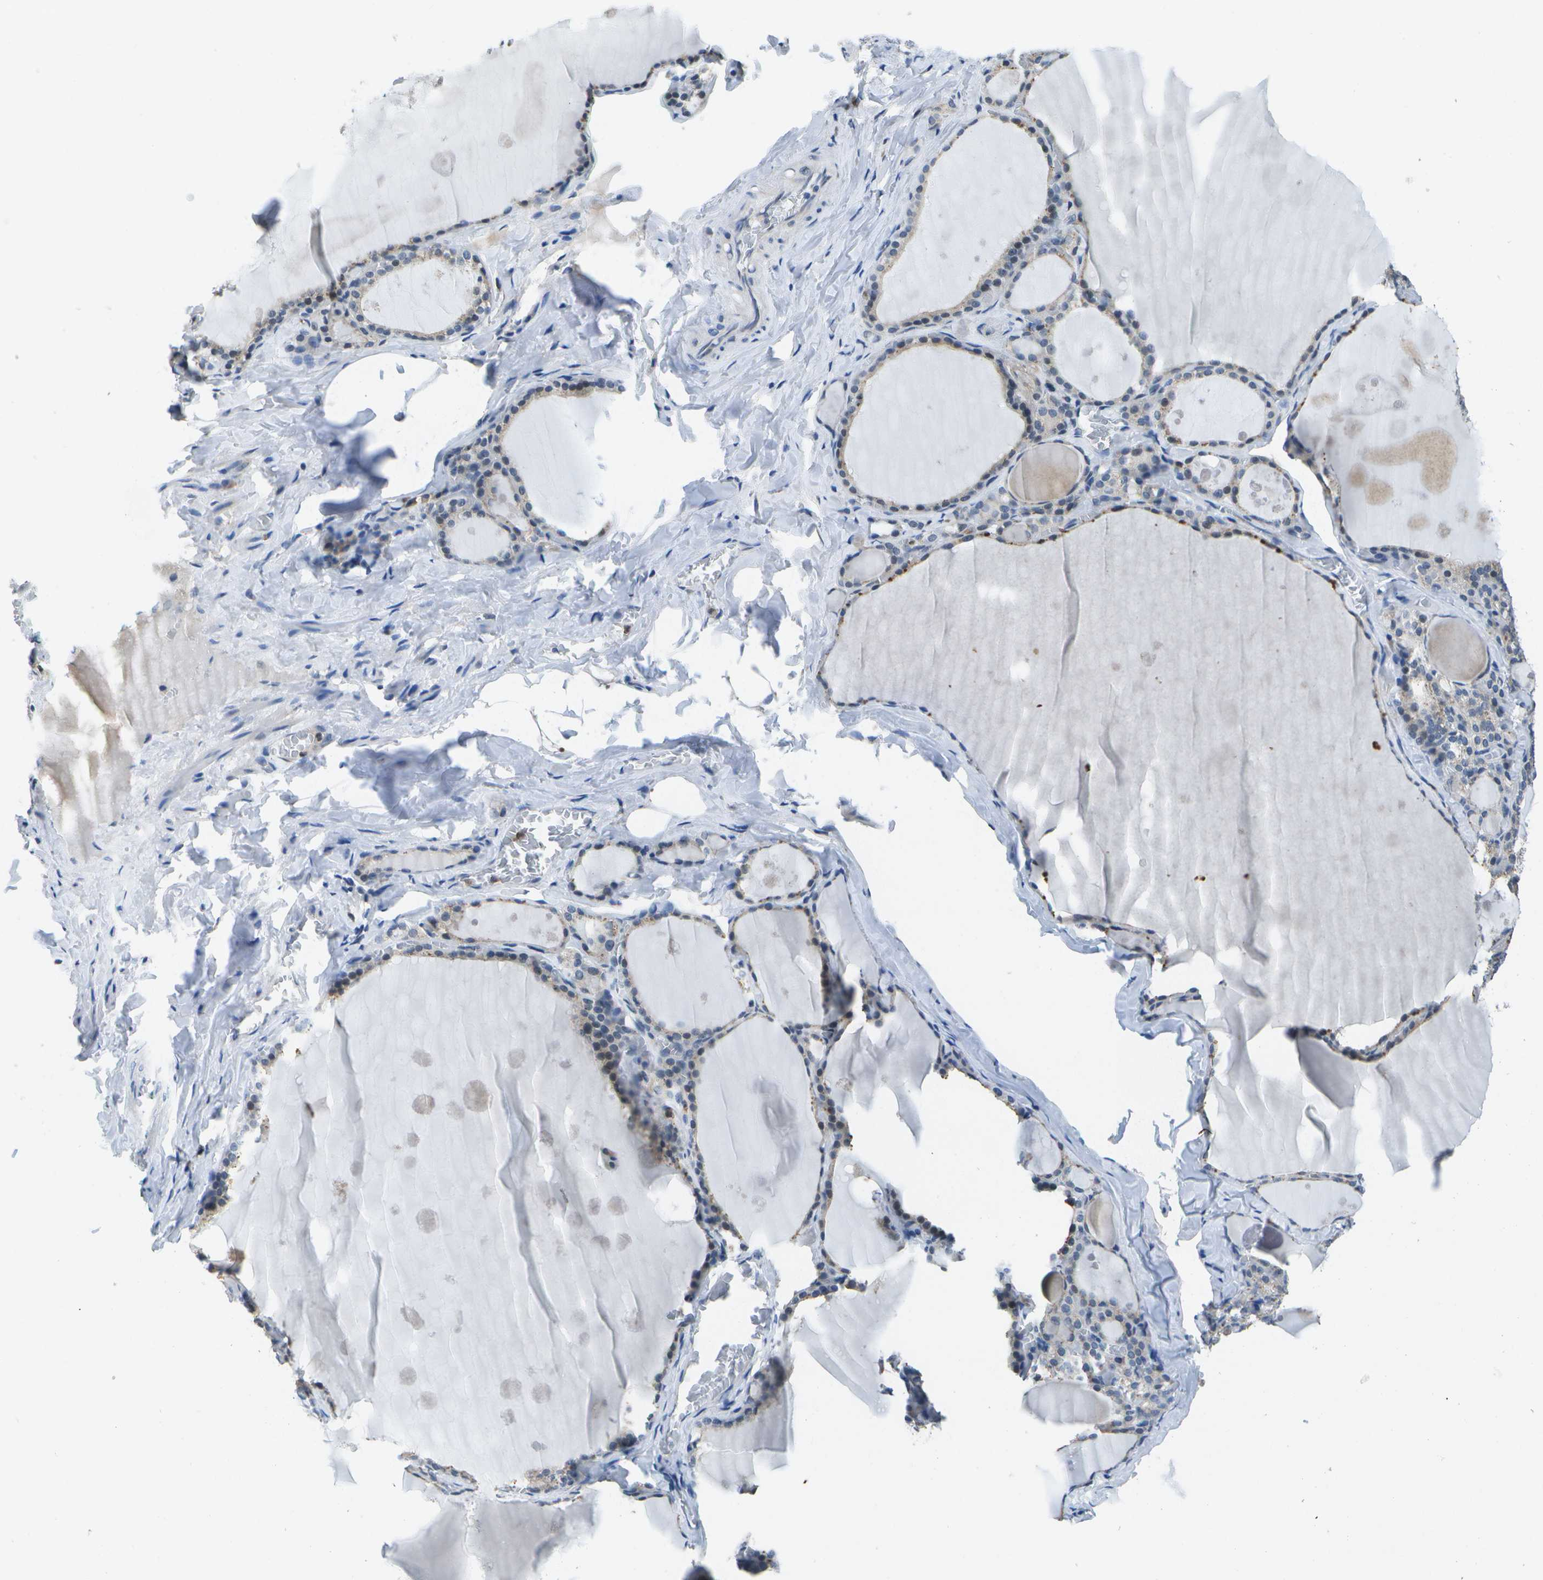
{"staining": {"intensity": "weak", "quantity": ">75%", "location": "cytoplasmic/membranous"}, "tissue": "thyroid gland", "cell_type": "Glandular cells", "image_type": "normal", "snomed": [{"axis": "morphology", "description": "Normal tissue, NOS"}, {"axis": "topography", "description": "Thyroid gland"}], "caption": "Human thyroid gland stained with a brown dye exhibits weak cytoplasmic/membranous positive expression in about >75% of glandular cells.", "gene": "DSE", "patient": {"sex": "male", "age": 56}}